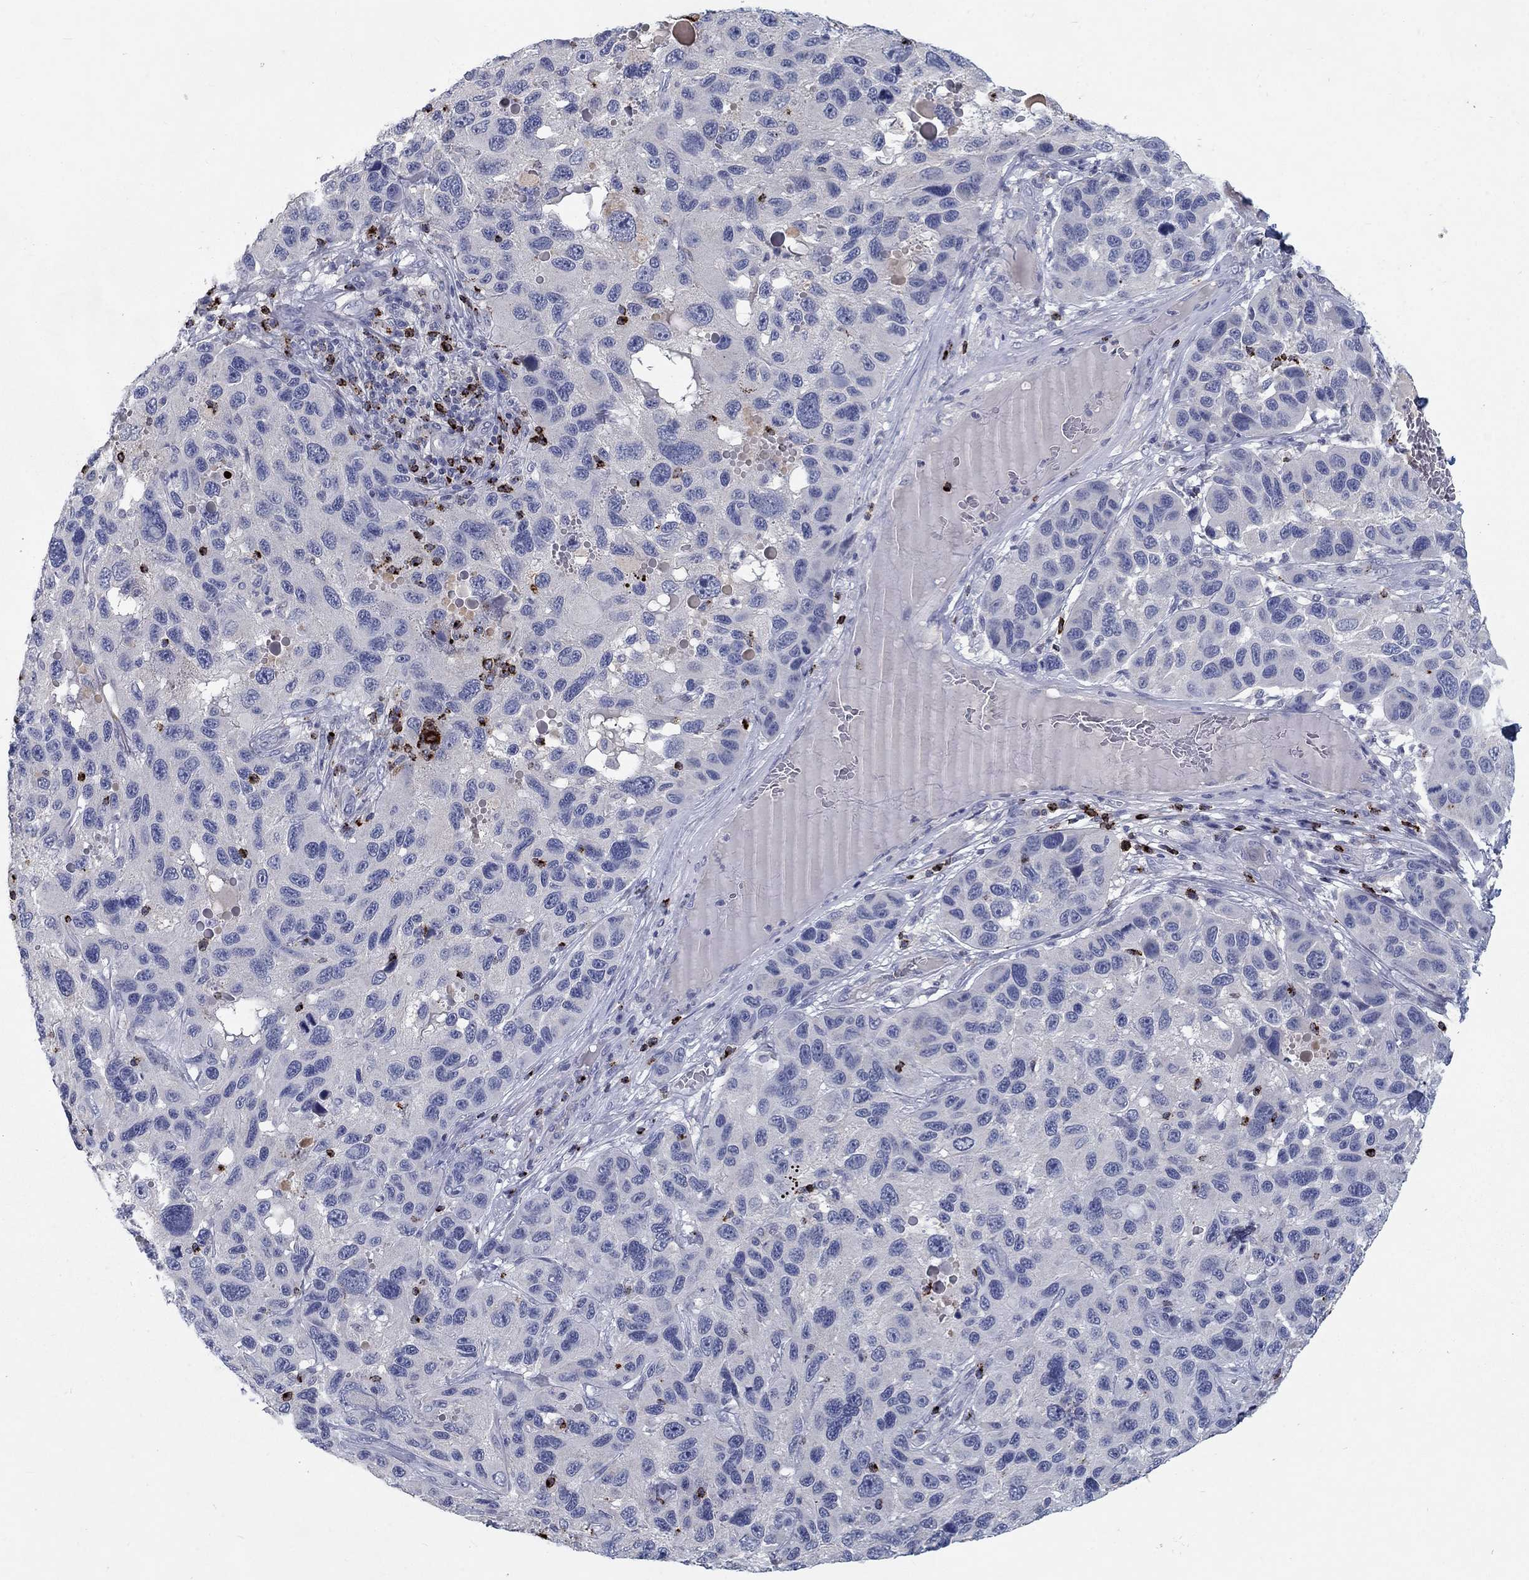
{"staining": {"intensity": "negative", "quantity": "none", "location": "none"}, "tissue": "melanoma", "cell_type": "Tumor cells", "image_type": "cancer", "snomed": [{"axis": "morphology", "description": "Malignant melanoma, NOS"}, {"axis": "topography", "description": "Skin"}], "caption": "Immunohistochemical staining of melanoma exhibits no significant staining in tumor cells.", "gene": "GZMA", "patient": {"sex": "male", "age": 53}}